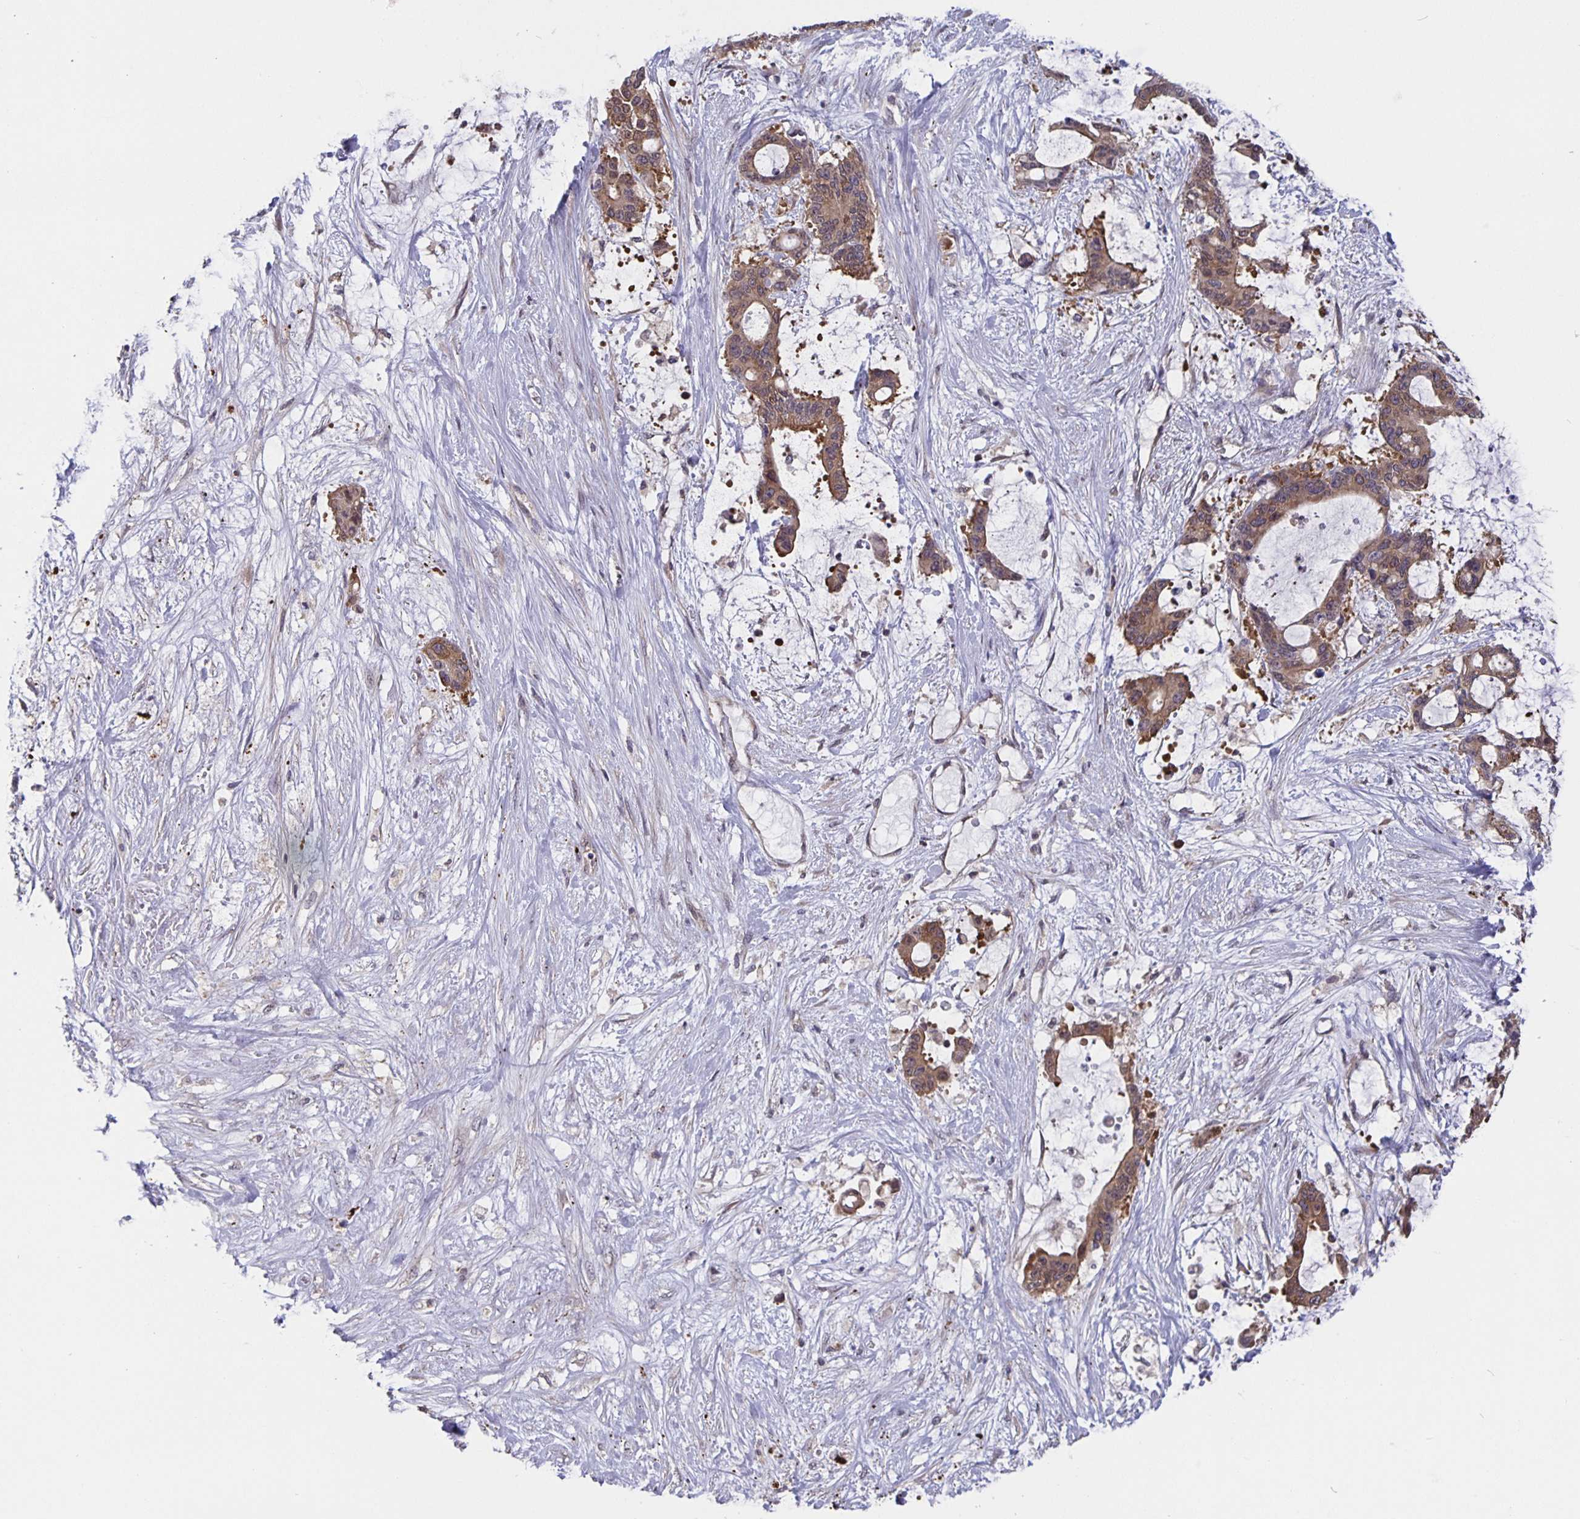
{"staining": {"intensity": "moderate", "quantity": ">75%", "location": "cytoplasmic/membranous"}, "tissue": "liver cancer", "cell_type": "Tumor cells", "image_type": "cancer", "snomed": [{"axis": "morphology", "description": "Normal tissue, NOS"}, {"axis": "morphology", "description": "Cholangiocarcinoma"}, {"axis": "topography", "description": "Liver"}, {"axis": "topography", "description": "Peripheral nerve tissue"}], "caption": "A histopathology image showing moderate cytoplasmic/membranous expression in about >75% of tumor cells in cholangiocarcinoma (liver), as visualized by brown immunohistochemical staining.", "gene": "FEM1C", "patient": {"sex": "female", "age": 73}}